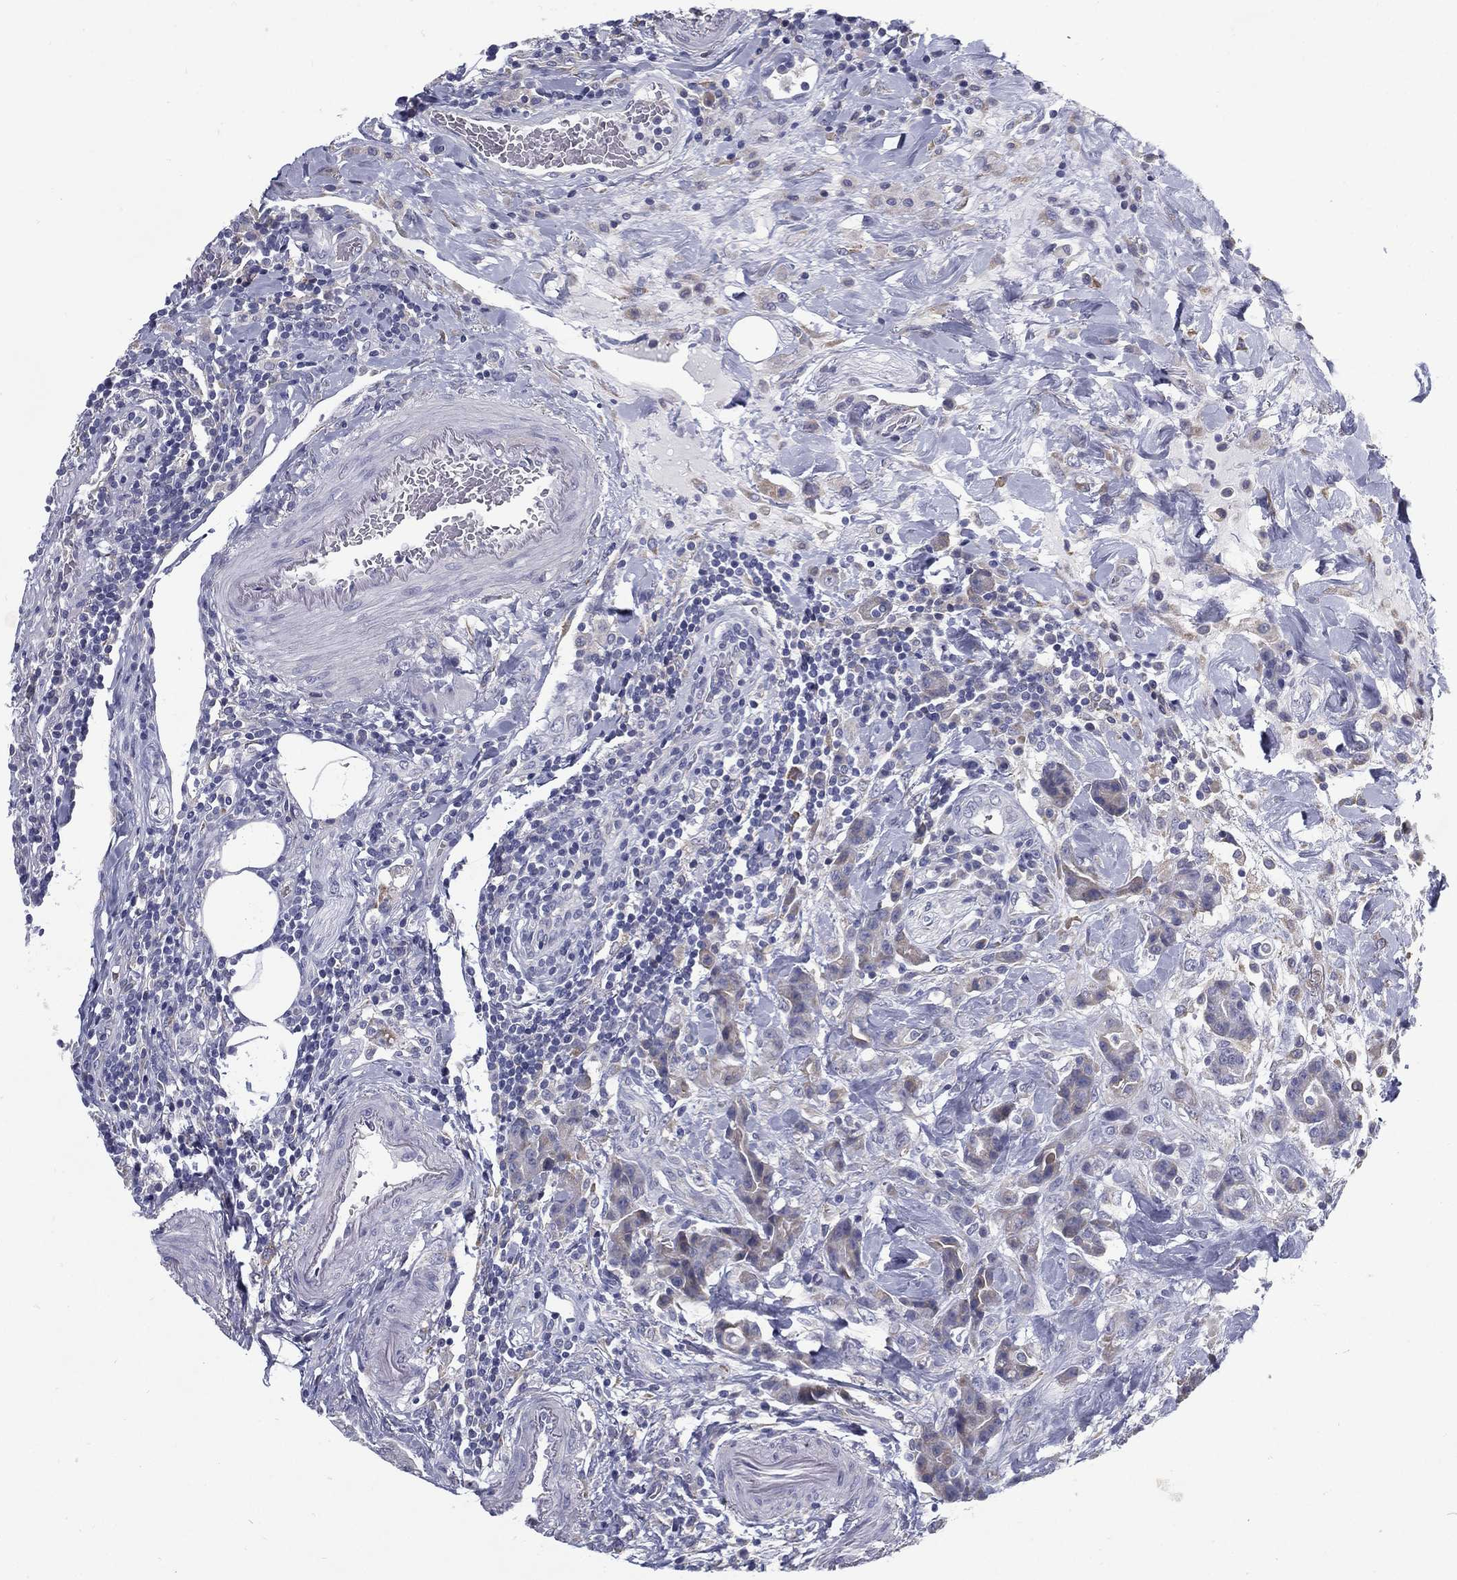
{"staining": {"intensity": "weak", "quantity": "<25%", "location": "cytoplasmic/membranous"}, "tissue": "colorectal cancer", "cell_type": "Tumor cells", "image_type": "cancer", "snomed": [{"axis": "morphology", "description": "Adenocarcinoma, NOS"}, {"axis": "topography", "description": "Colon"}], "caption": "Micrograph shows no significant protein expression in tumor cells of colorectal adenocarcinoma.", "gene": "C19orf18", "patient": {"sex": "female", "age": 69}}